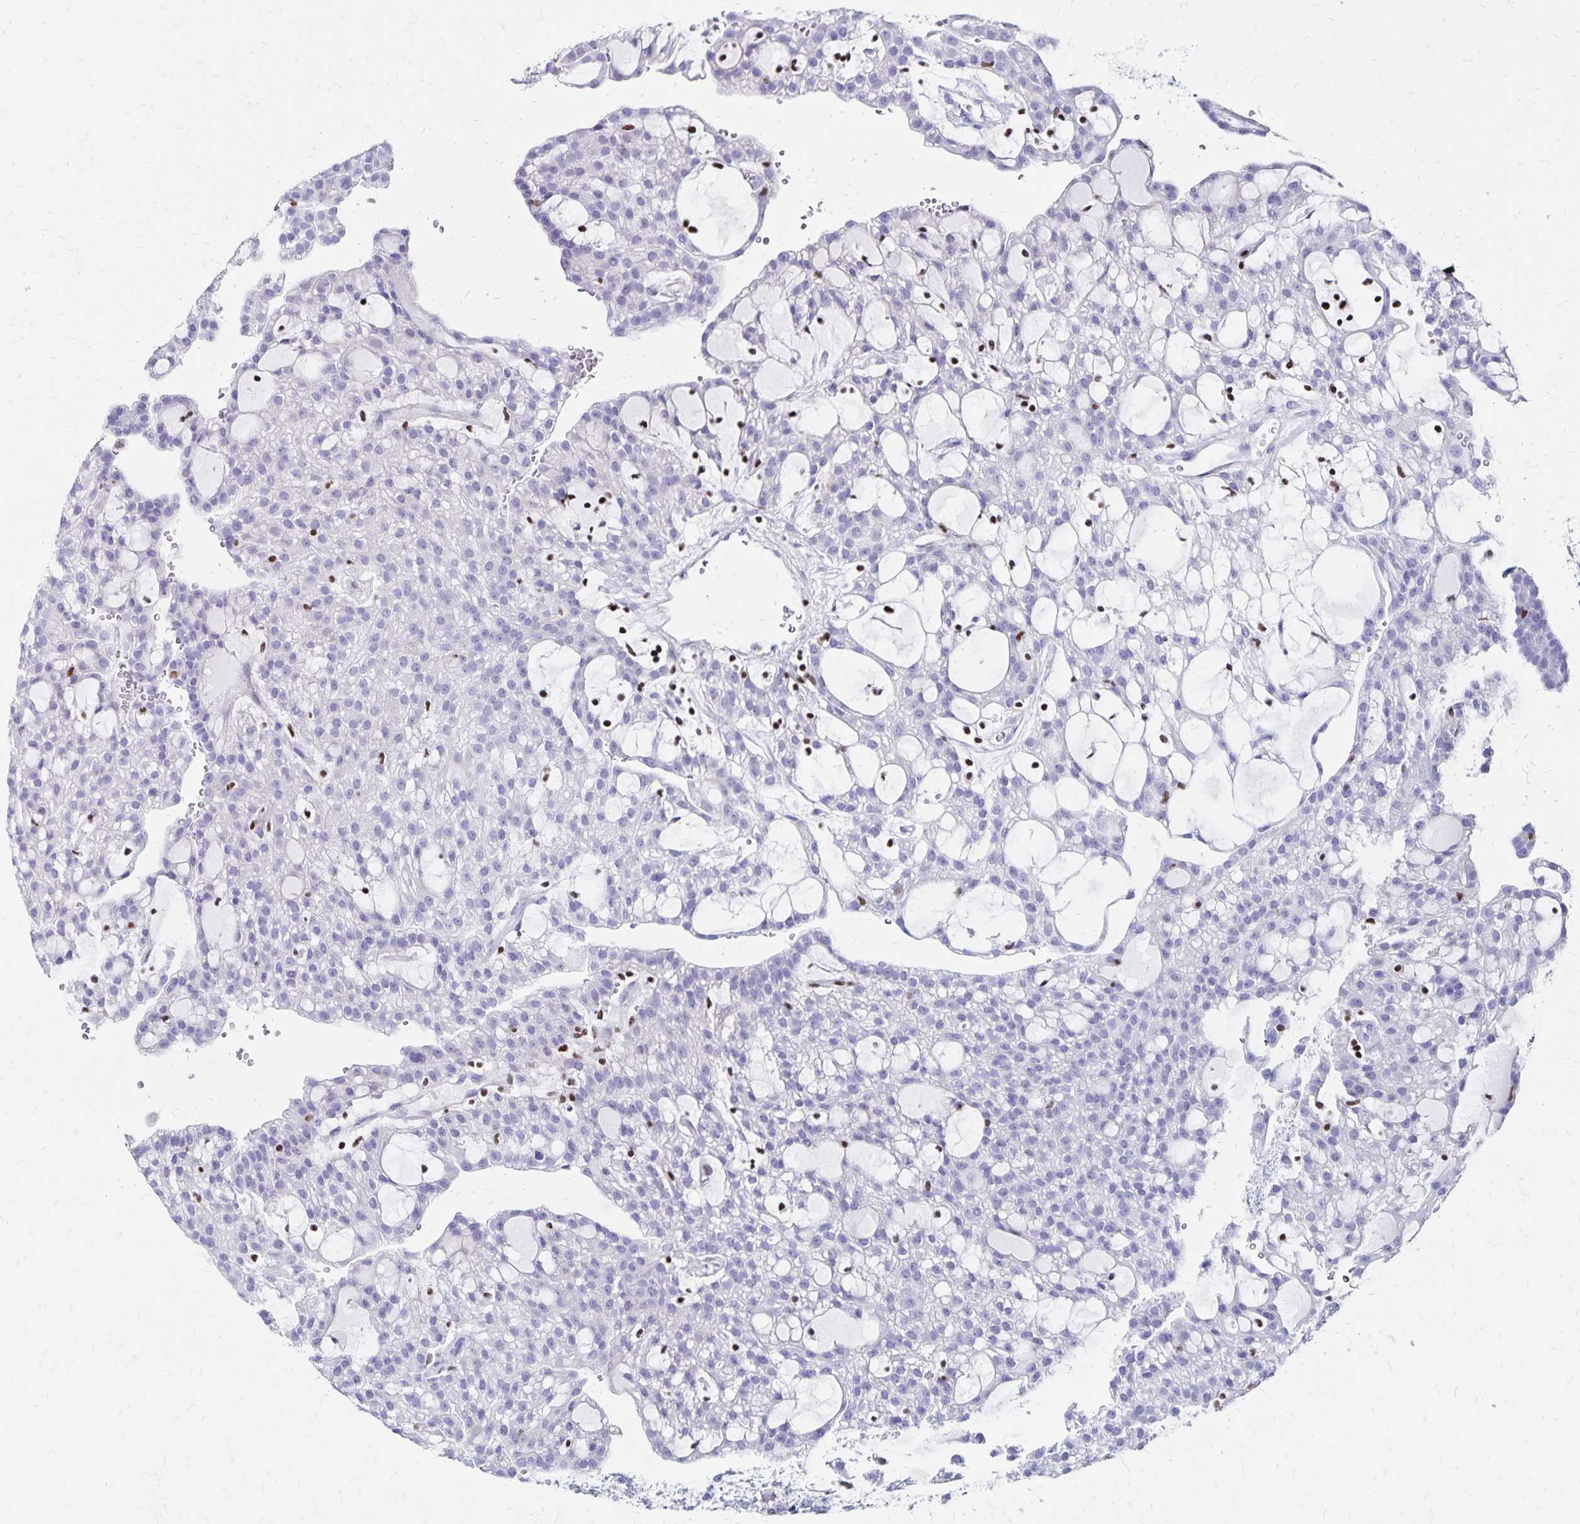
{"staining": {"intensity": "negative", "quantity": "none", "location": "none"}, "tissue": "renal cancer", "cell_type": "Tumor cells", "image_type": "cancer", "snomed": [{"axis": "morphology", "description": "Adenocarcinoma, NOS"}, {"axis": "topography", "description": "Kidney"}], "caption": "Renal cancer was stained to show a protein in brown. There is no significant positivity in tumor cells.", "gene": "IKZF1", "patient": {"sex": "male", "age": 63}}